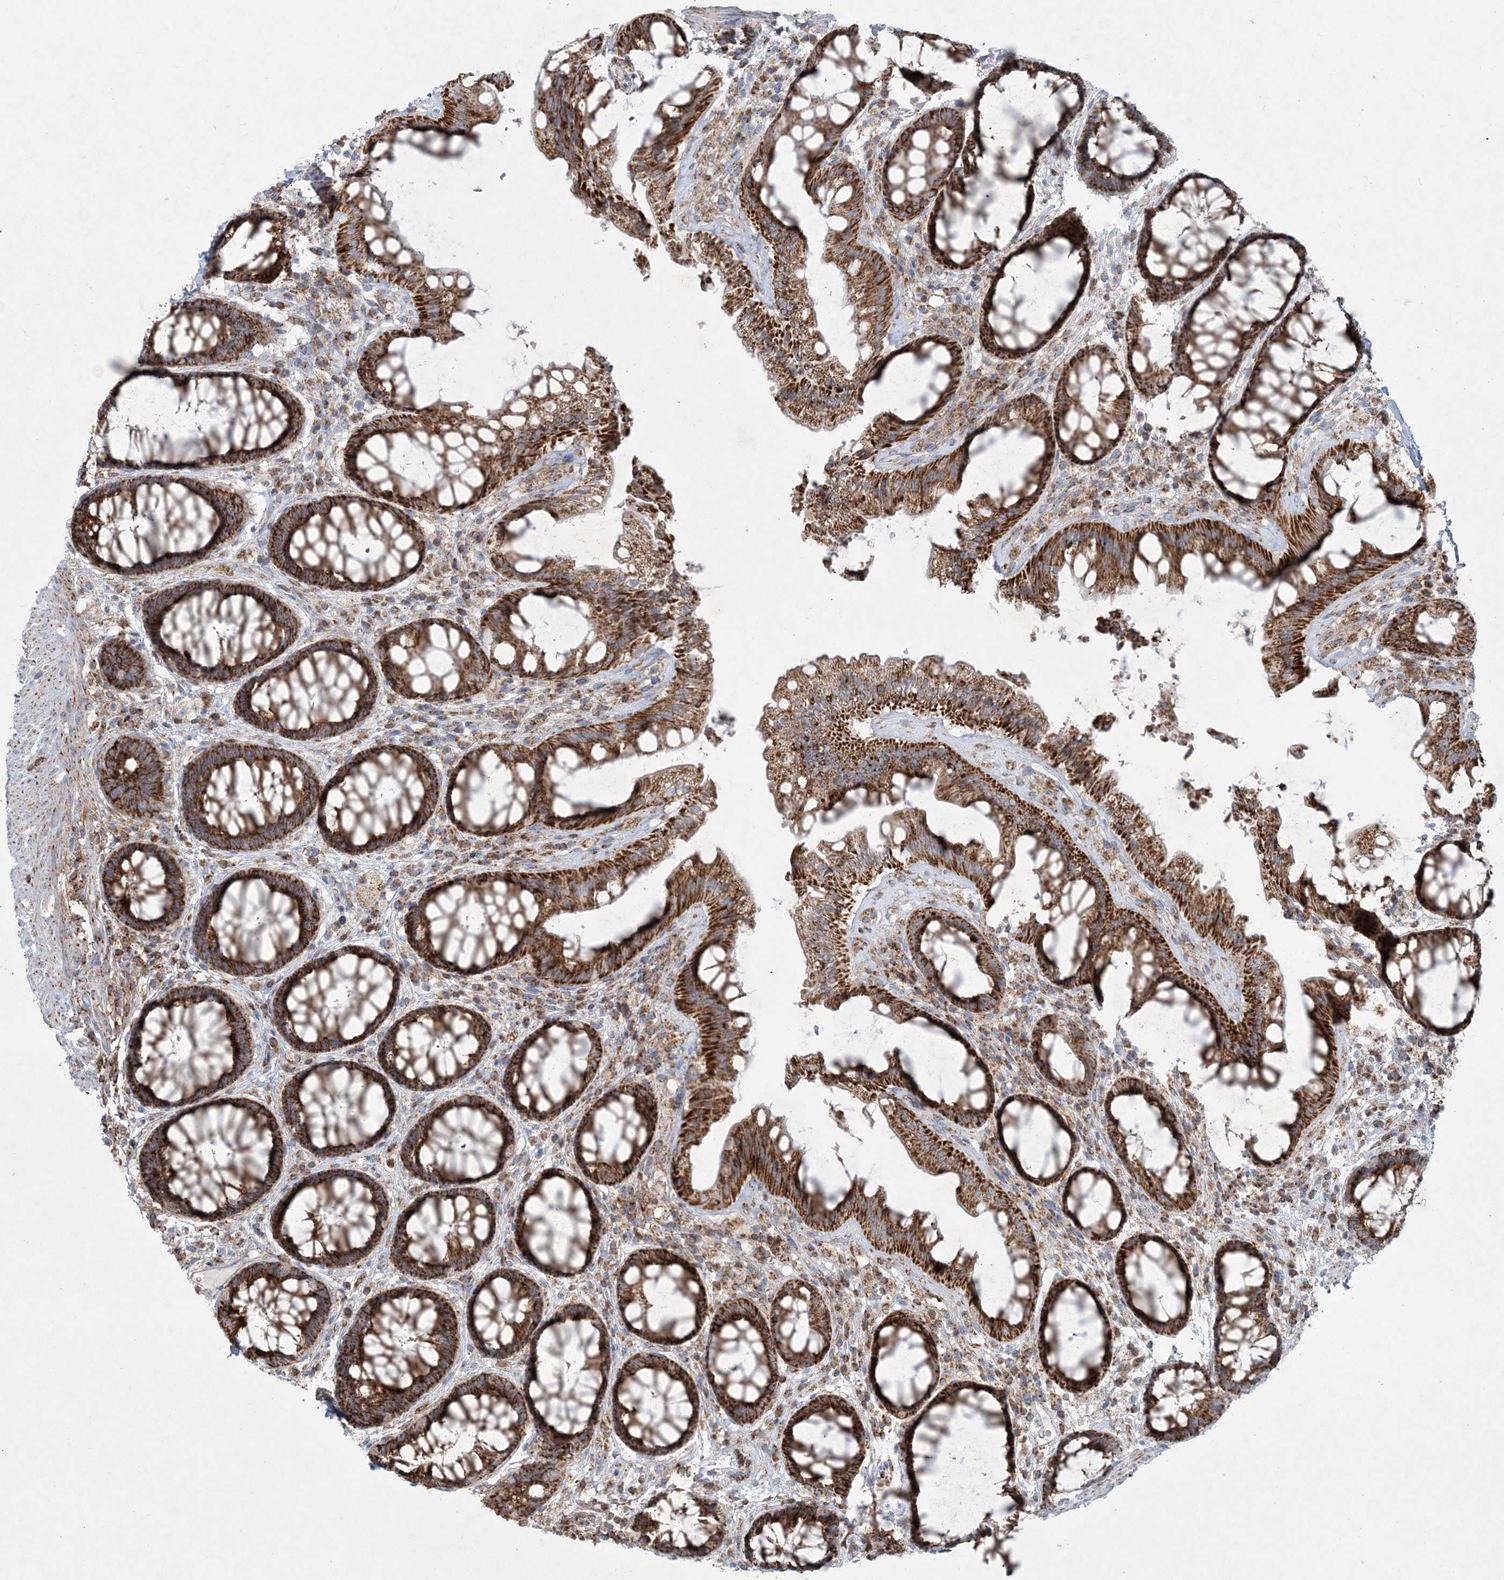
{"staining": {"intensity": "strong", "quantity": ">75%", "location": "cytoplasmic/membranous"}, "tissue": "rectum", "cell_type": "Glandular cells", "image_type": "normal", "snomed": [{"axis": "morphology", "description": "Normal tissue, NOS"}, {"axis": "topography", "description": "Rectum"}], "caption": "Benign rectum demonstrates strong cytoplasmic/membranous expression in about >75% of glandular cells, visualized by immunohistochemistry.", "gene": "BEND4", "patient": {"sex": "female", "age": 46}}